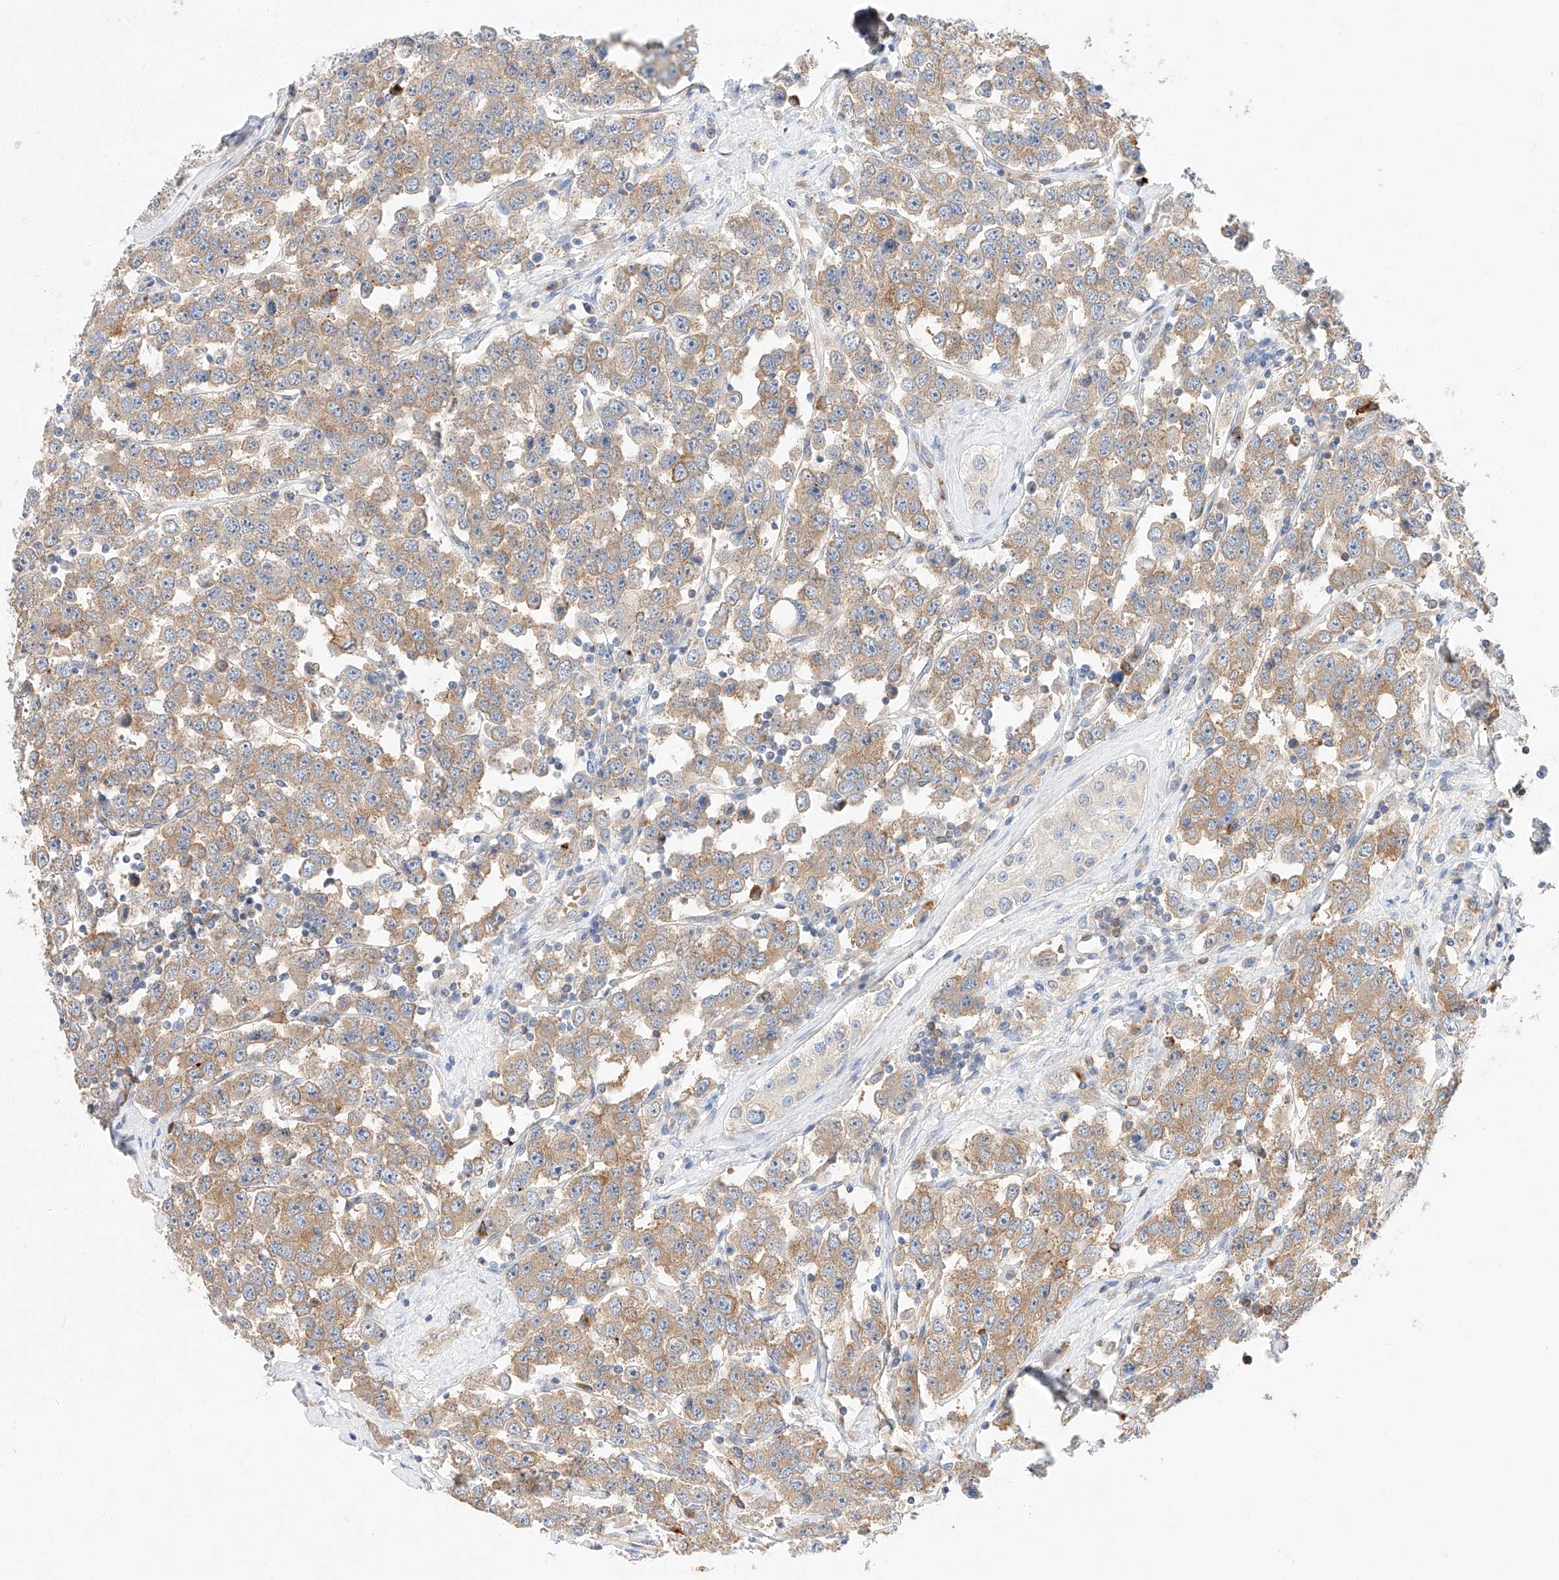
{"staining": {"intensity": "moderate", "quantity": ">75%", "location": "cytoplasmic/membranous"}, "tissue": "testis cancer", "cell_type": "Tumor cells", "image_type": "cancer", "snomed": [{"axis": "morphology", "description": "Seminoma, NOS"}, {"axis": "topography", "description": "Testis"}], "caption": "An image showing moderate cytoplasmic/membranous positivity in approximately >75% of tumor cells in testis seminoma, as visualized by brown immunohistochemical staining.", "gene": "GLMN", "patient": {"sex": "male", "age": 28}}